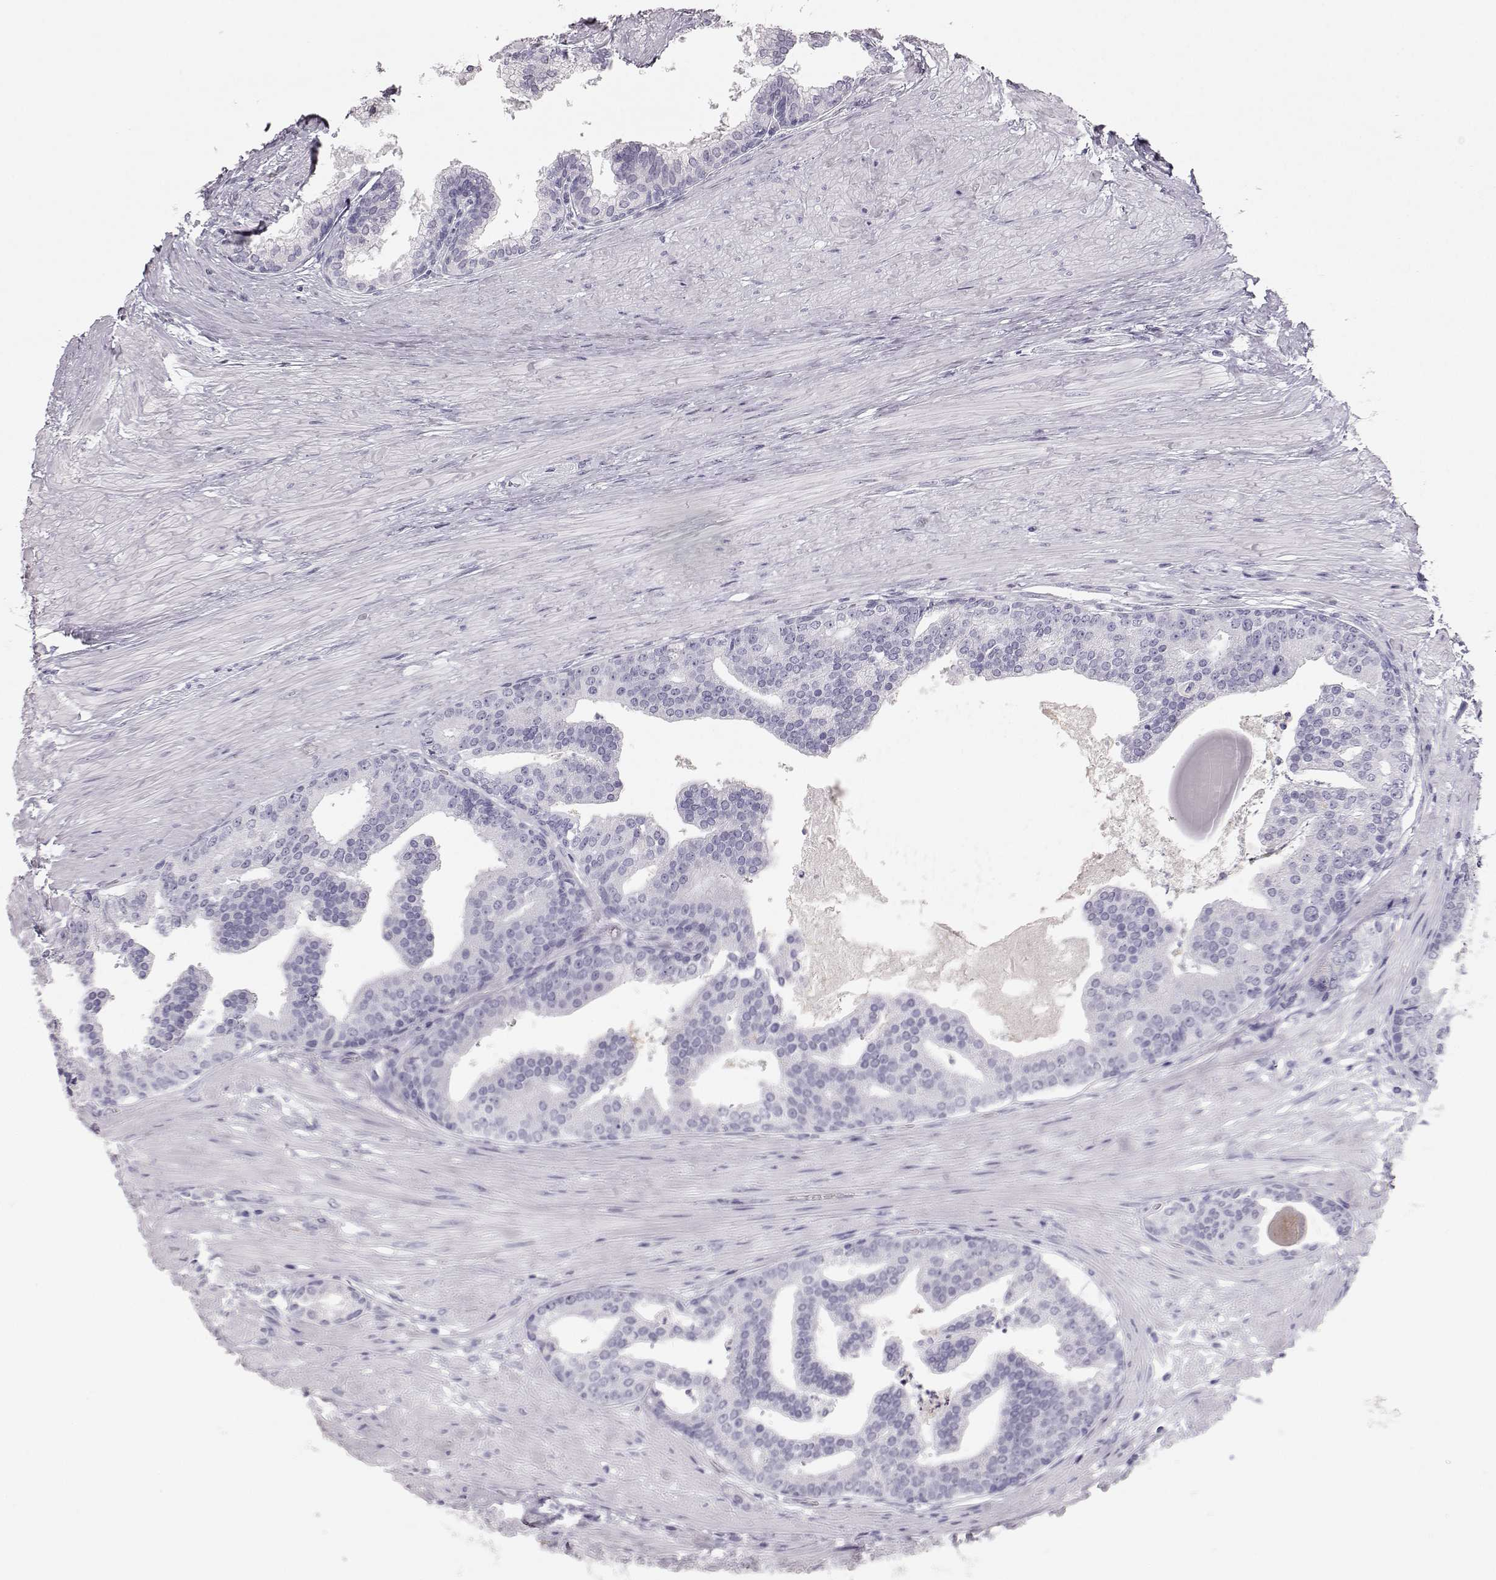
{"staining": {"intensity": "negative", "quantity": "none", "location": "none"}, "tissue": "prostate cancer", "cell_type": "Tumor cells", "image_type": "cancer", "snomed": [{"axis": "morphology", "description": "Adenocarcinoma, NOS"}, {"axis": "topography", "description": "Prostate and seminal vesicle, NOS"}, {"axis": "topography", "description": "Prostate"}], "caption": "Protein analysis of prostate cancer (adenocarcinoma) shows no significant positivity in tumor cells.", "gene": "KRTAP16-1", "patient": {"sex": "male", "age": 44}}